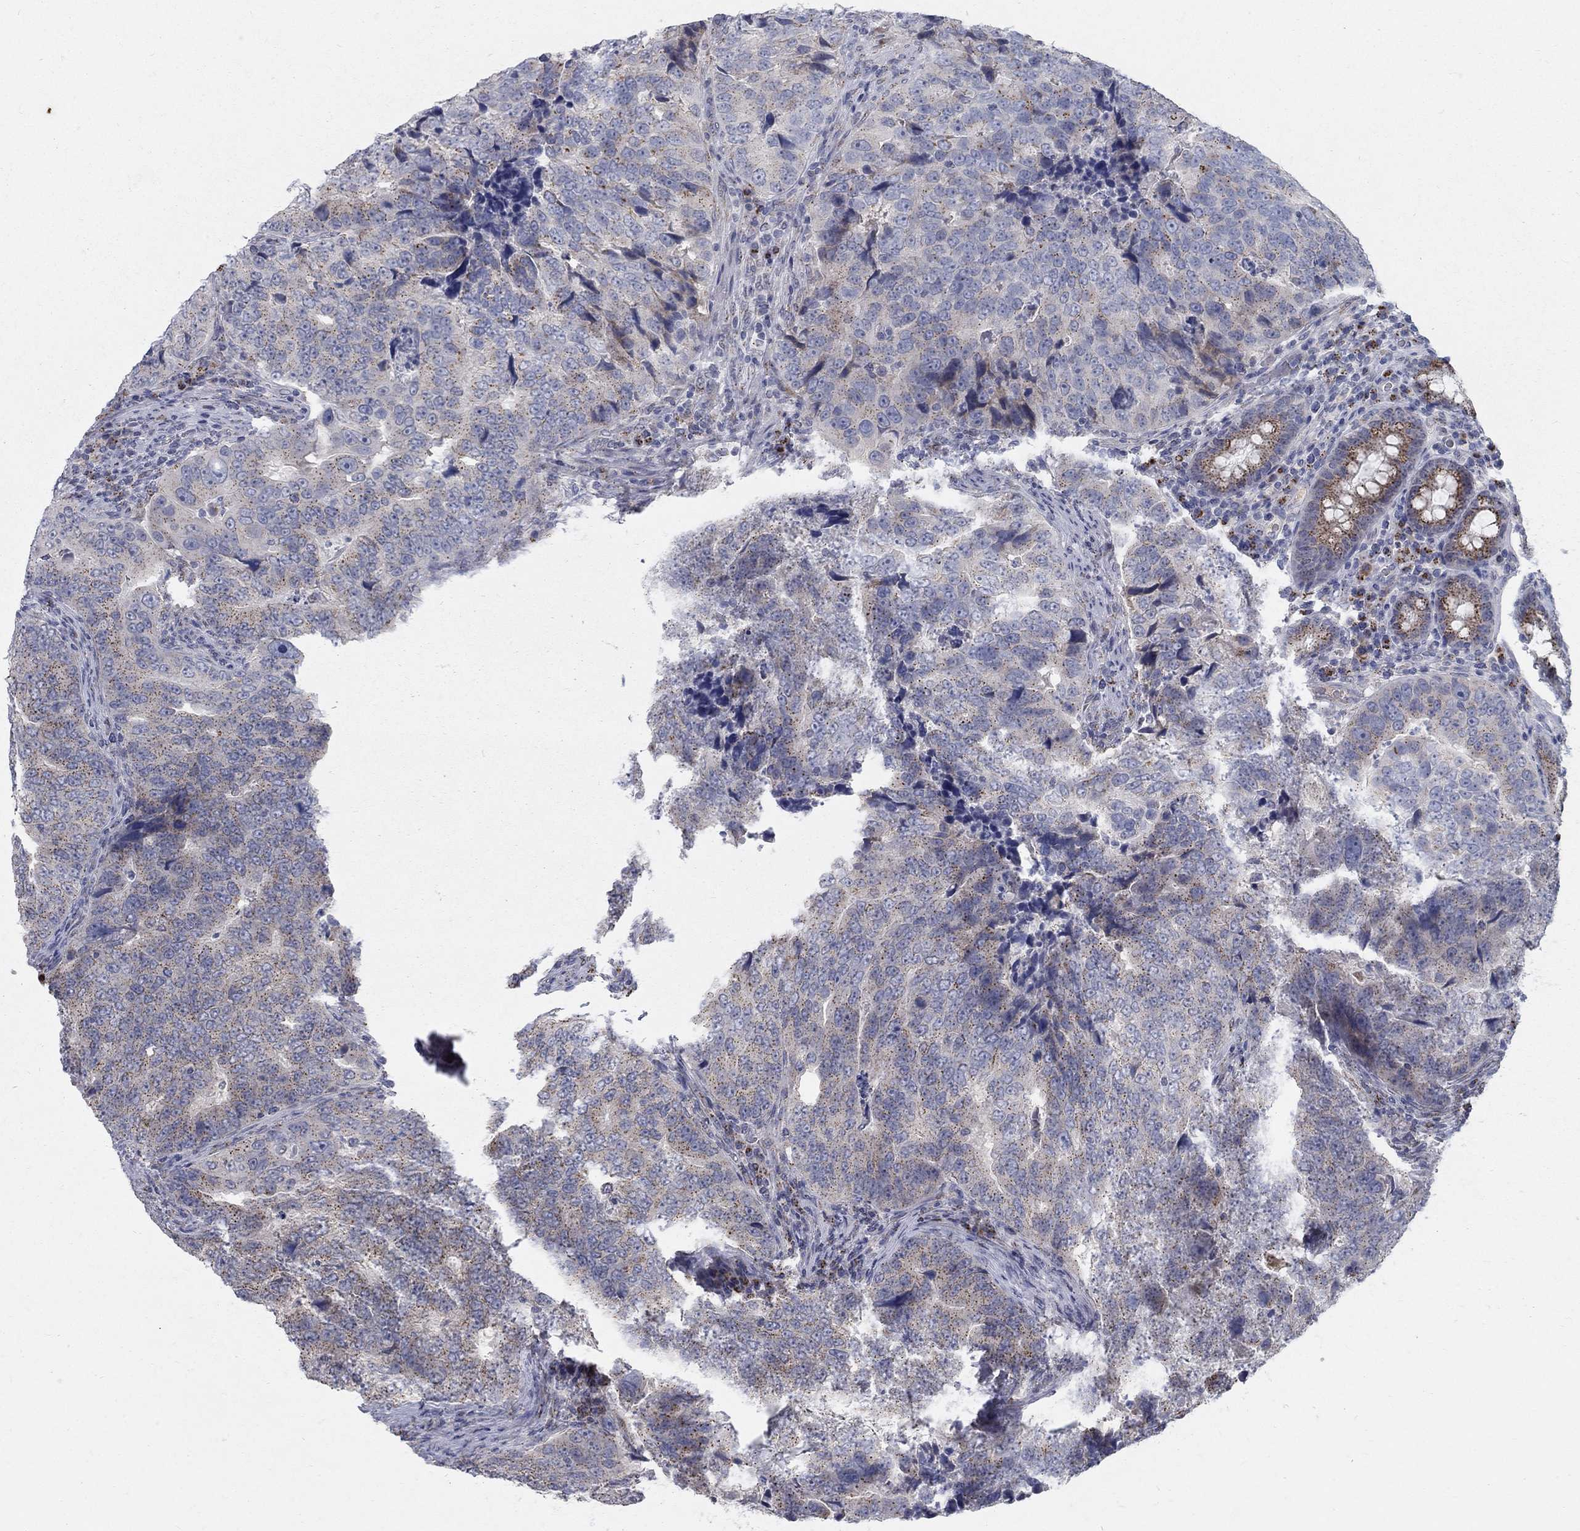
{"staining": {"intensity": "weak", "quantity": "25%-75%", "location": "cytoplasmic/membranous"}, "tissue": "colorectal cancer", "cell_type": "Tumor cells", "image_type": "cancer", "snomed": [{"axis": "morphology", "description": "Adenocarcinoma, NOS"}, {"axis": "topography", "description": "Colon"}], "caption": "IHC (DAB (3,3'-diaminobenzidine)) staining of colorectal adenocarcinoma exhibits weak cytoplasmic/membranous protein staining in about 25%-75% of tumor cells. Using DAB (3,3'-diaminobenzidine) (brown) and hematoxylin (blue) stains, captured at high magnification using brightfield microscopy.", "gene": "PANK3", "patient": {"sex": "female", "age": 72}}